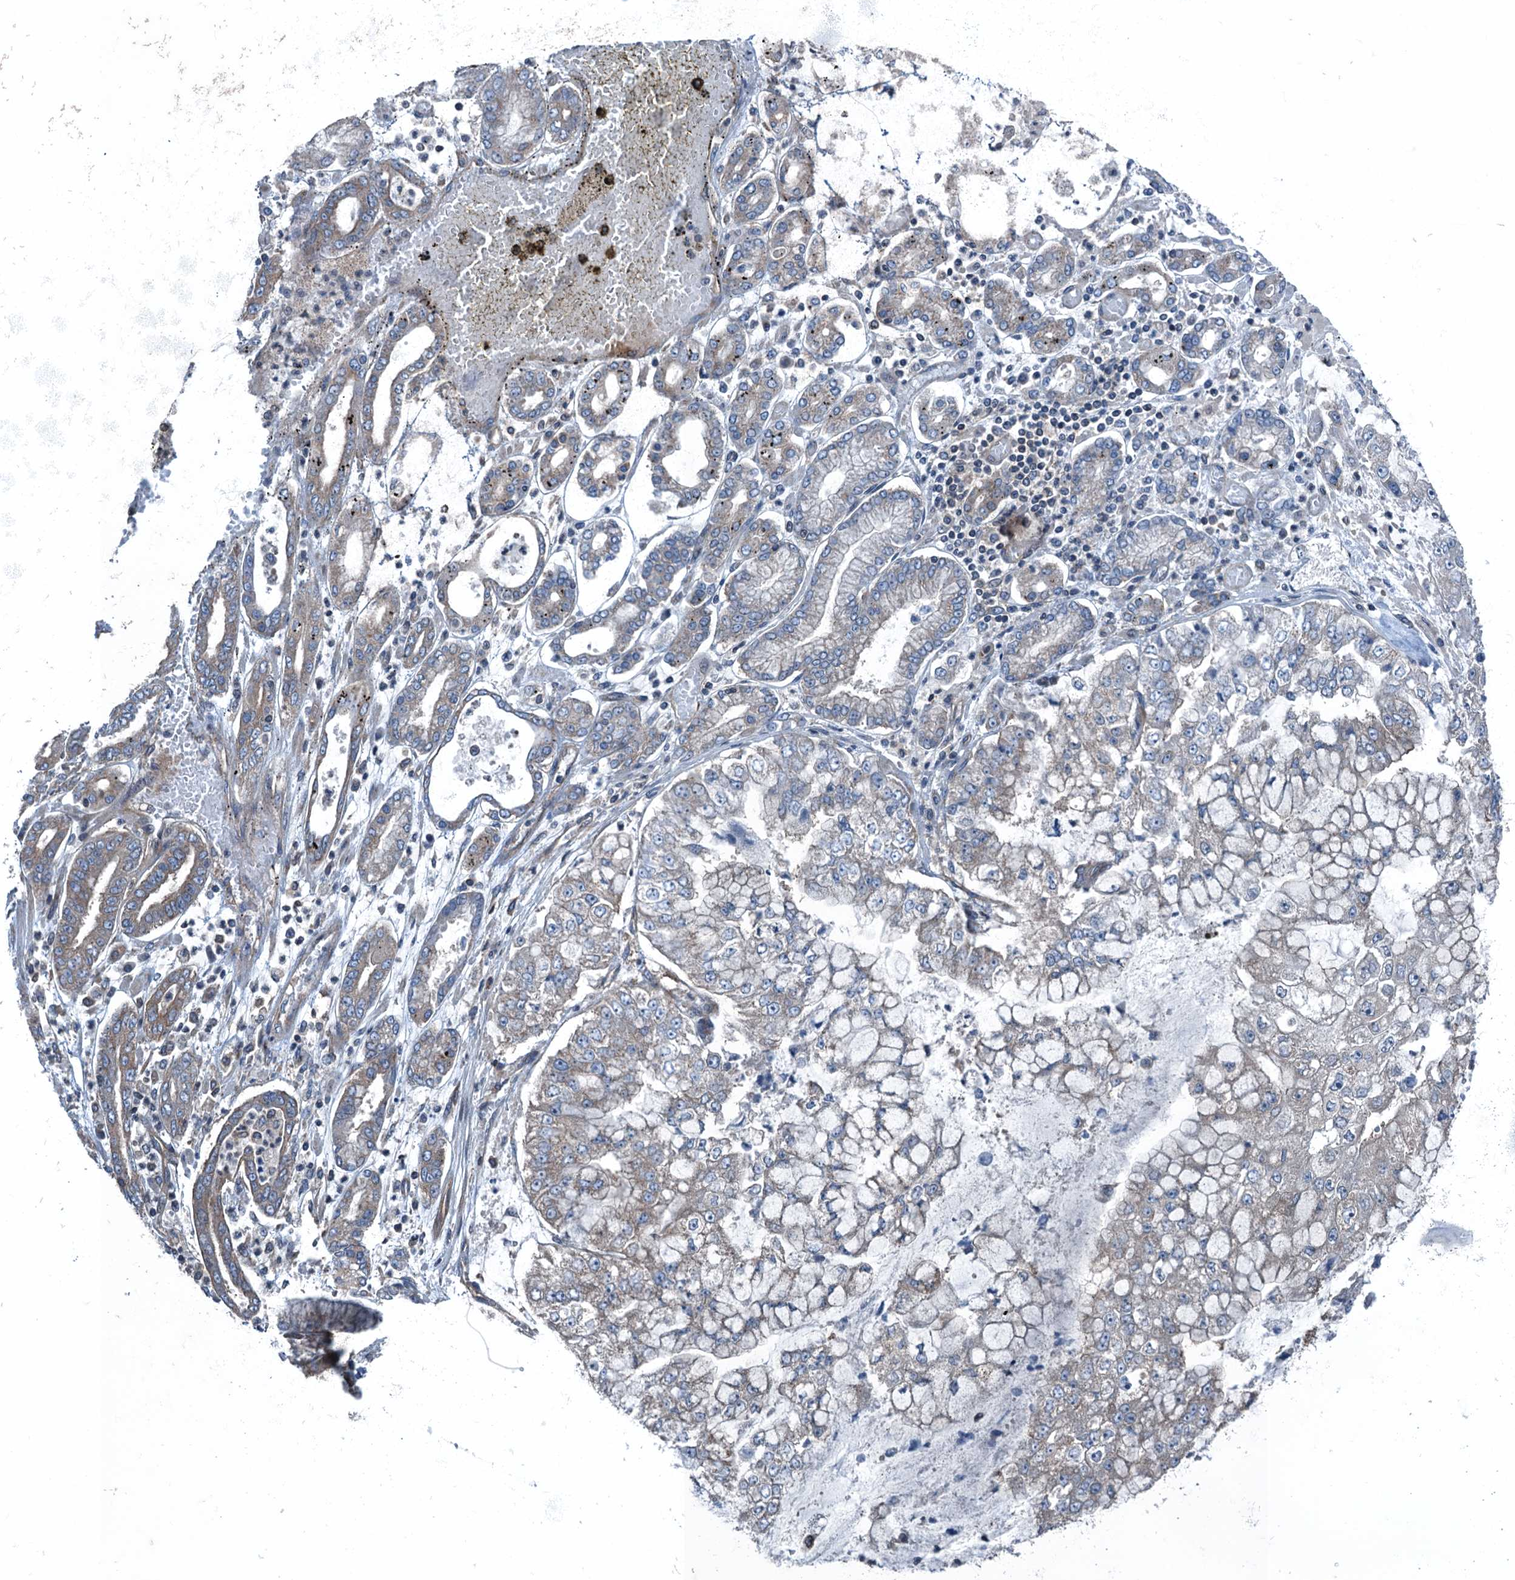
{"staining": {"intensity": "weak", "quantity": "<25%", "location": "cytoplasmic/membranous"}, "tissue": "stomach cancer", "cell_type": "Tumor cells", "image_type": "cancer", "snomed": [{"axis": "morphology", "description": "Adenocarcinoma, NOS"}, {"axis": "topography", "description": "Stomach"}], "caption": "A photomicrograph of human stomach cancer (adenocarcinoma) is negative for staining in tumor cells.", "gene": "TRAPPC8", "patient": {"sex": "male", "age": 76}}